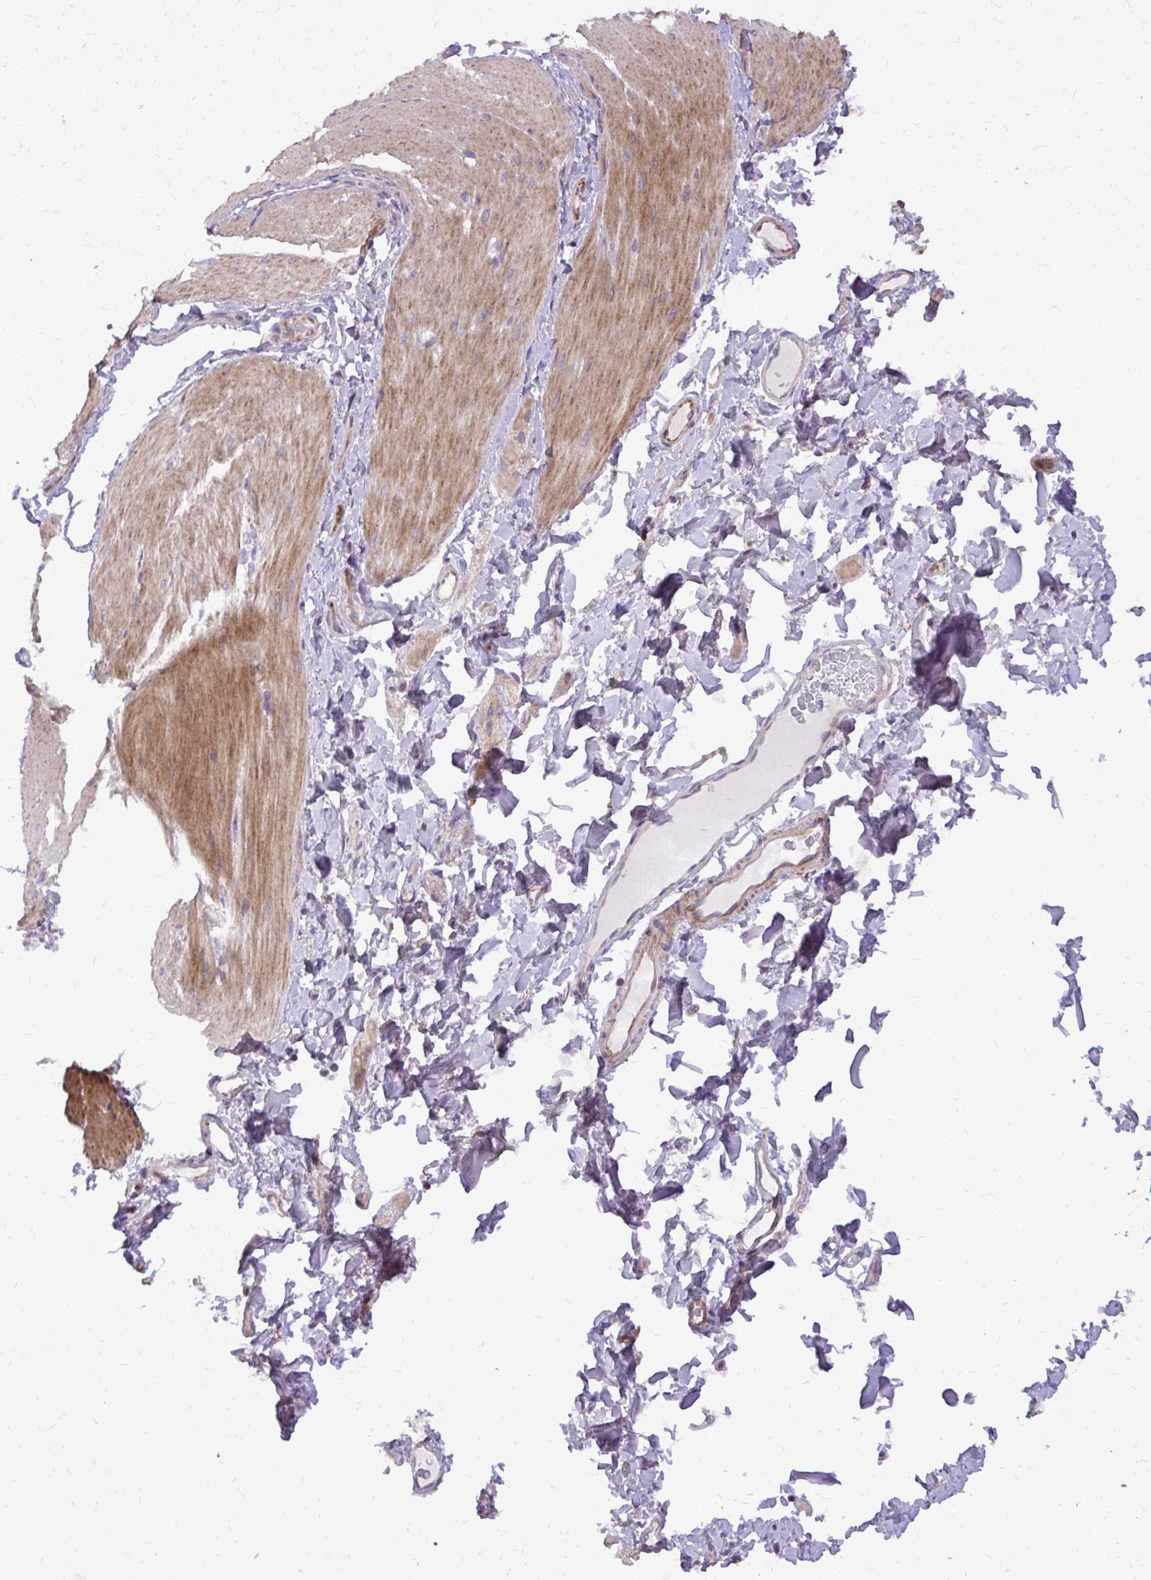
{"staining": {"intensity": "moderate", "quantity": "<25%", "location": "cytoplasmic/membranous"}, "tissue": "smooth muscle", "cell_type": "Smooth muscle cells", "image_type": "normal", "snomed": [{"axis": "morphology", "description": "Normal tissue, NOS"}, {"axis": "topography", "description": "Smooth muscle"}, {"axis": "topography", "description": "Colon"}], "caption": "Smooth muscle stained for a protein displays moderate cytoplasmic/membranous positivity in smooth muscle cells.", "gene": "ABCC3", "patient": {"sex": "male", "age": 73}}